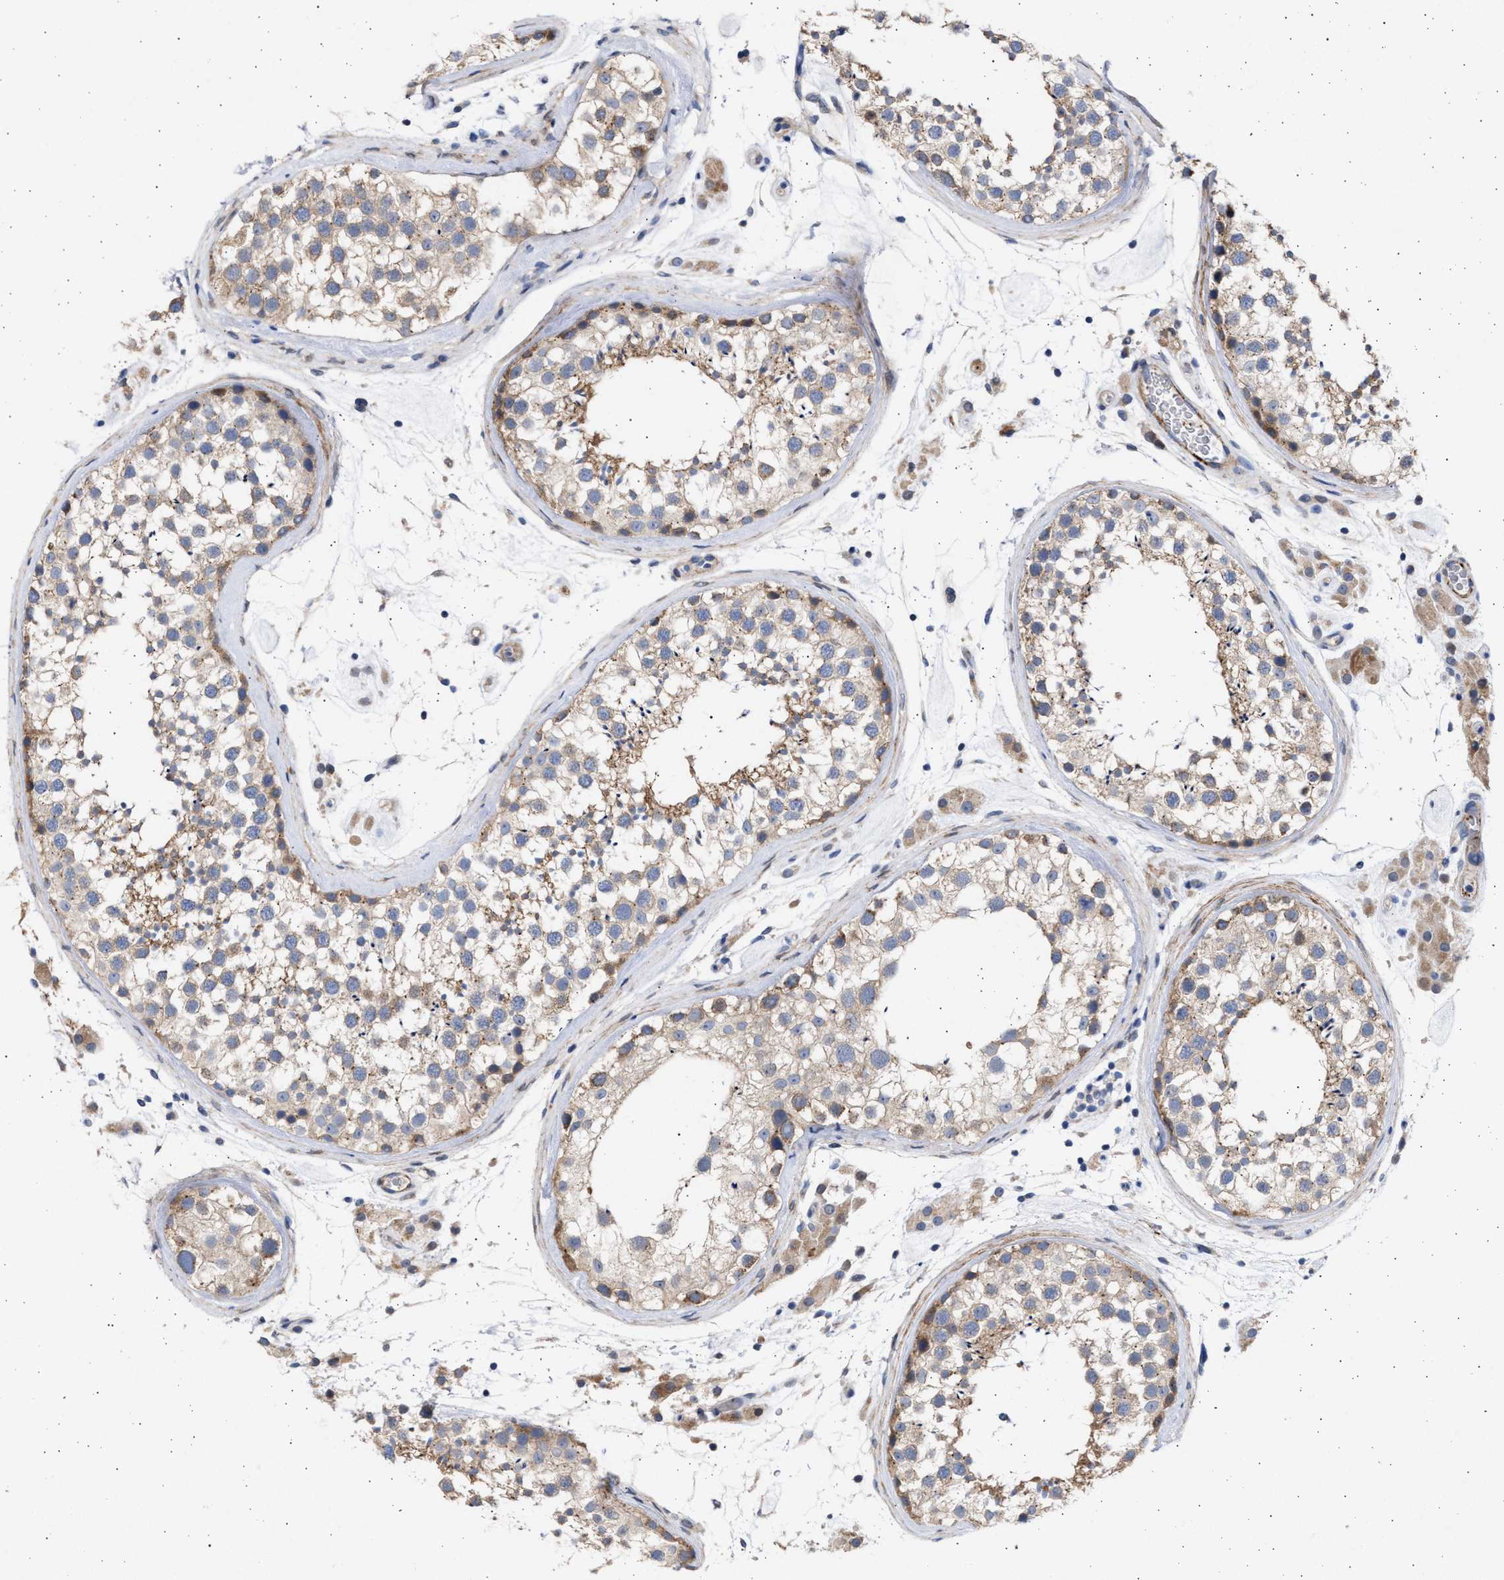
{"staining": {"intensity": "weak", "quantity": ">75%", "location": "cytoplasmic/membranous"}, "tissue": "testis", "cell_type": "Cells in seminiferous ducts", "image_type": "normal", "snomed": [{"axis": "morphology", "description": "Normal tissue, NOS"}, {"axis": "topography", "description": "Testis"}], "caption": "Testis stained for a protein (brown) shows weak cytoplasmic/membranous positive staining in about >75% of cells in seminiferous ducts.", "gene": "NBR1", "patient": {"sex": "male", "age": 46}}